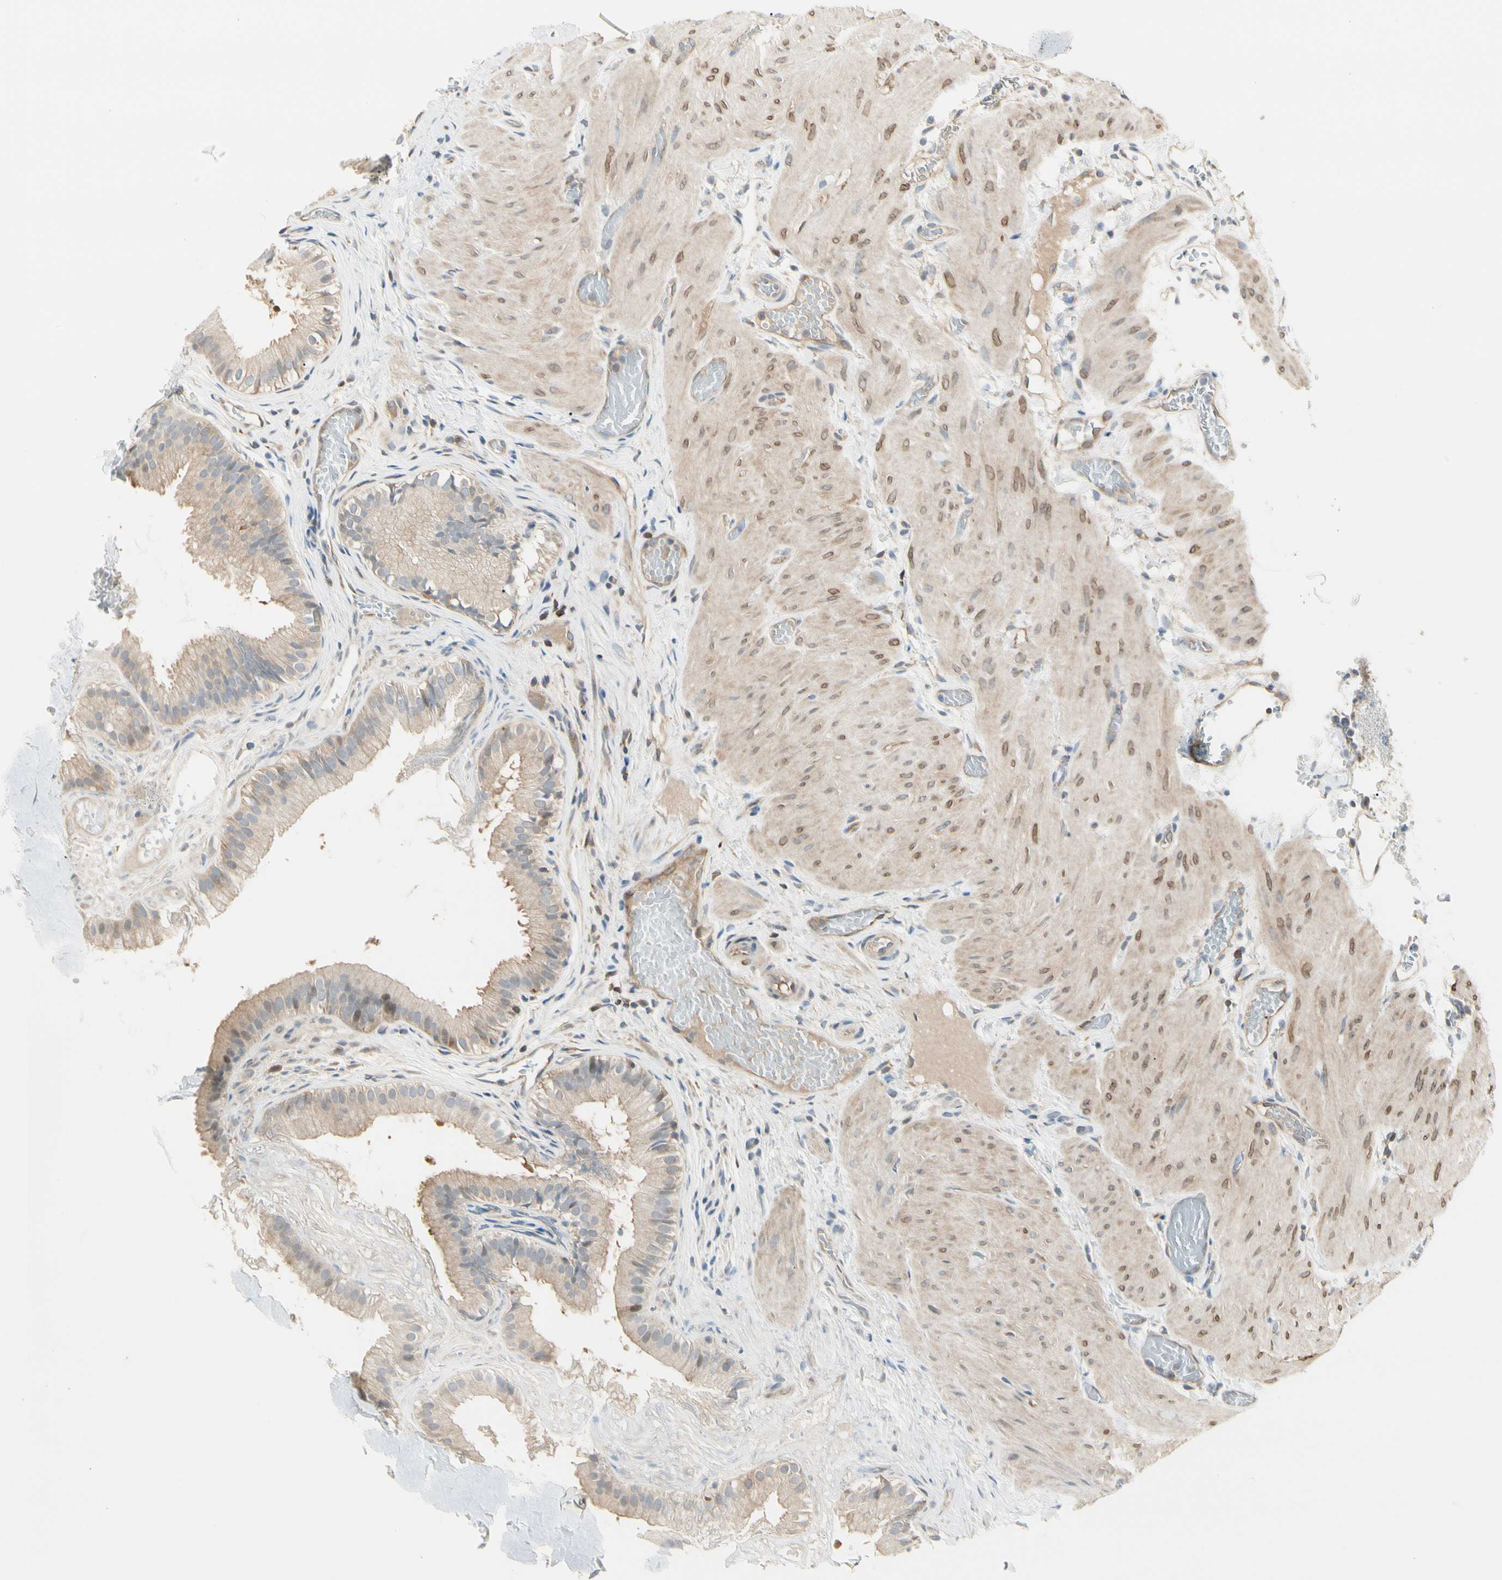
{"staining": {"intensity": "moderate", "quantity": ">75%", "location": "cytoplasmic/membranous"}, "tissue": "gallbladder", "cell_type": "Glandular cells", "image_type": "normal", "snomed": [{"axis": "morphology", "description": "Normal tissue, NOS"}, {"axis": "topography", "description": "Gallbladder"}], "caption": "IHC staining of benign gallbladder, which demonstrates medium levels of moderate cytoplasmic/membranous staining in approximately >75% of glandular cells indicating moderate cytoplasmic/membranous protein positivity. The staining was performed using DAB (3,3'-diaminobenzidine) (brown) for protein detection and nuclei were counterstained in hematoxylin (blue).", "gene": "NFKB2", "patient": {"sex": "female", "age": 26}}